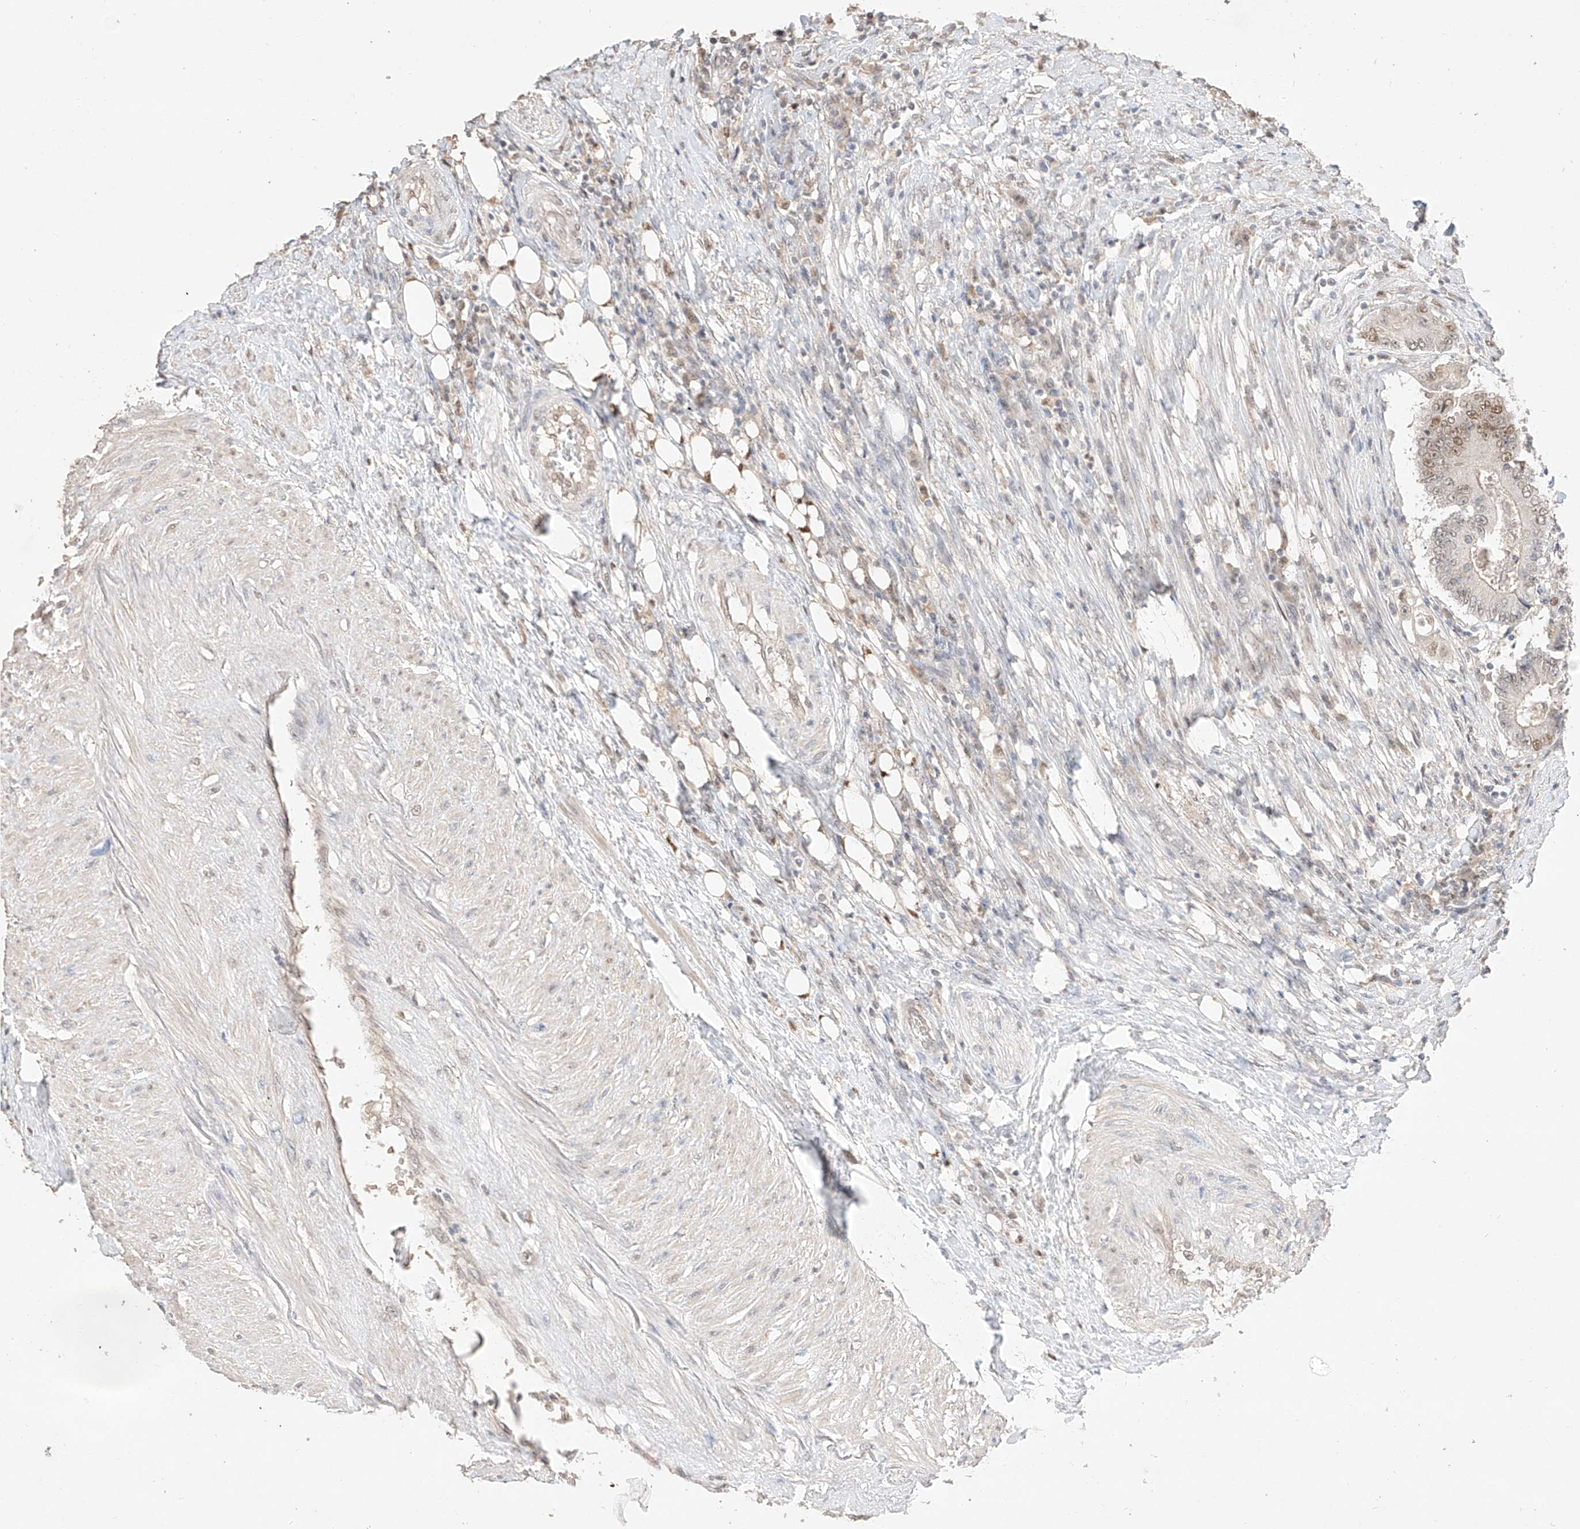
{"staining": {"intensity": "moderate", "quantity": ">75%", "location": "nuclear"}, "tissue": "colorectal cancer", "cell_type": "Tumor cells", "image_type": "cancer", "snomed": [{"axis": "morphology", "description": "Adenocarcinoma, NOS"}, {"axis": "topography", "description": "Colon"}], "caption": "Immunohistochemistry (IHC) histopathology image of neoplastic tissue: colorectal cancer stained using immunohistochemistry demonstrates medium levels of moderate protein expression localized specifically in the nuclear of tumor cells, appearing as a nuclear brown color.", "gene": "APIP", "patient": {"sex": "male", "age": 83}}